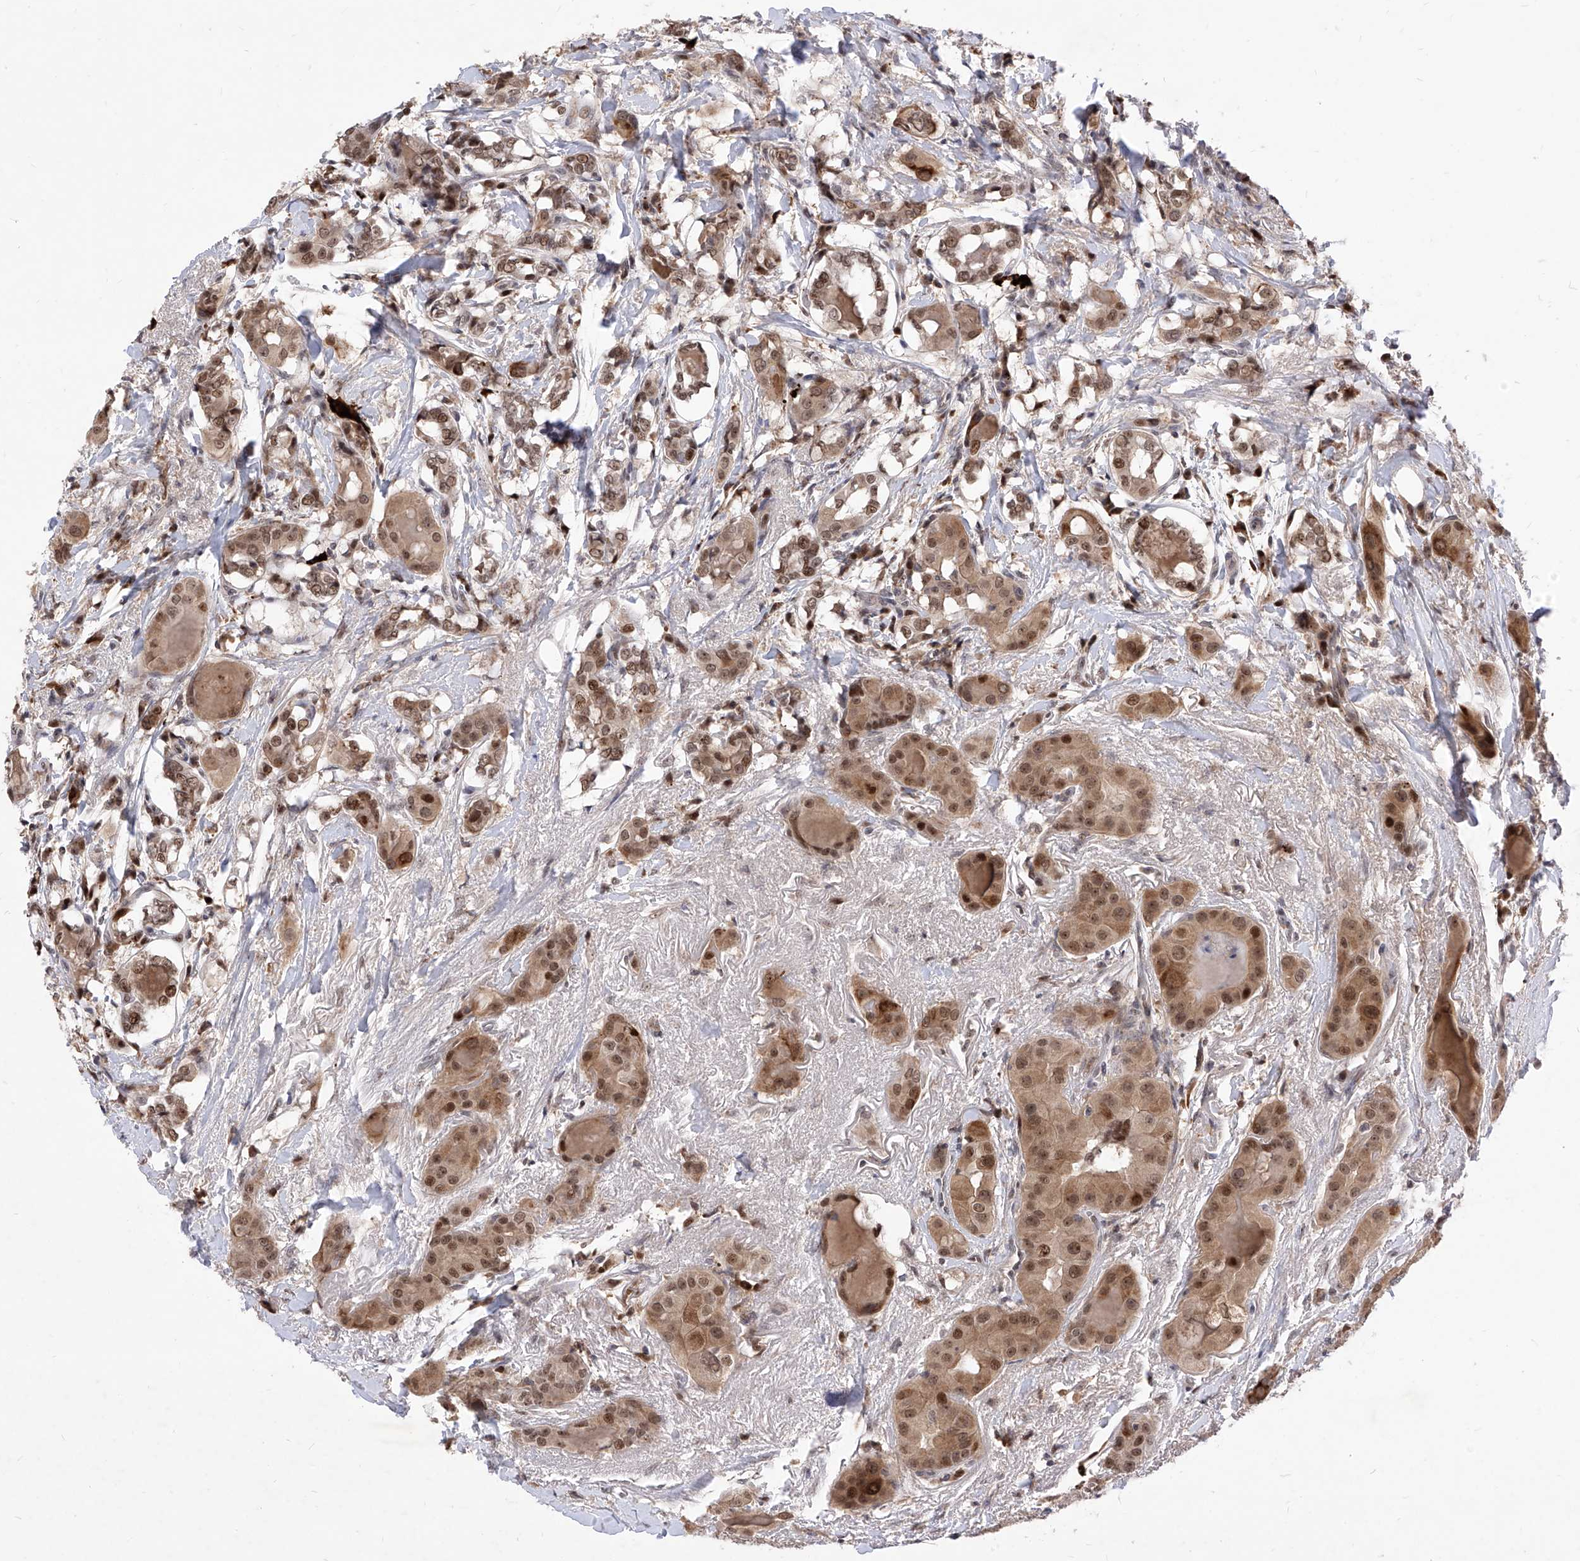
{"staining": {"intensity": "moderate", "quantity": ">75%", "location": "cytoplasmic/membranous,nuclear"}, "tissue": "thyroid cancer", "cell_type": "Tumor cells", "image_type": "cancer", "snomed": [{"axis": "morphology", "description": "Papillary adenocarcinoma, NOS"}, {"axis": "topography", "description": "Thyroid gland"}], "caption": "Immunohistochemistry staining of thyroid papillary adenocarcinoma, which demonstrates medium levels of moderate cytoplasmic/membranous and nuclear expression in about >75% of tumor cells indicating moderate cytoplasmic/membranous and nuclear protein staining. The staining was performed using DAB (brown) for protein detection and nuclei were counterstained in hematoxylin (blue).", "gene": "LGR4", "patient": {"sex": "male", "age": 33}}